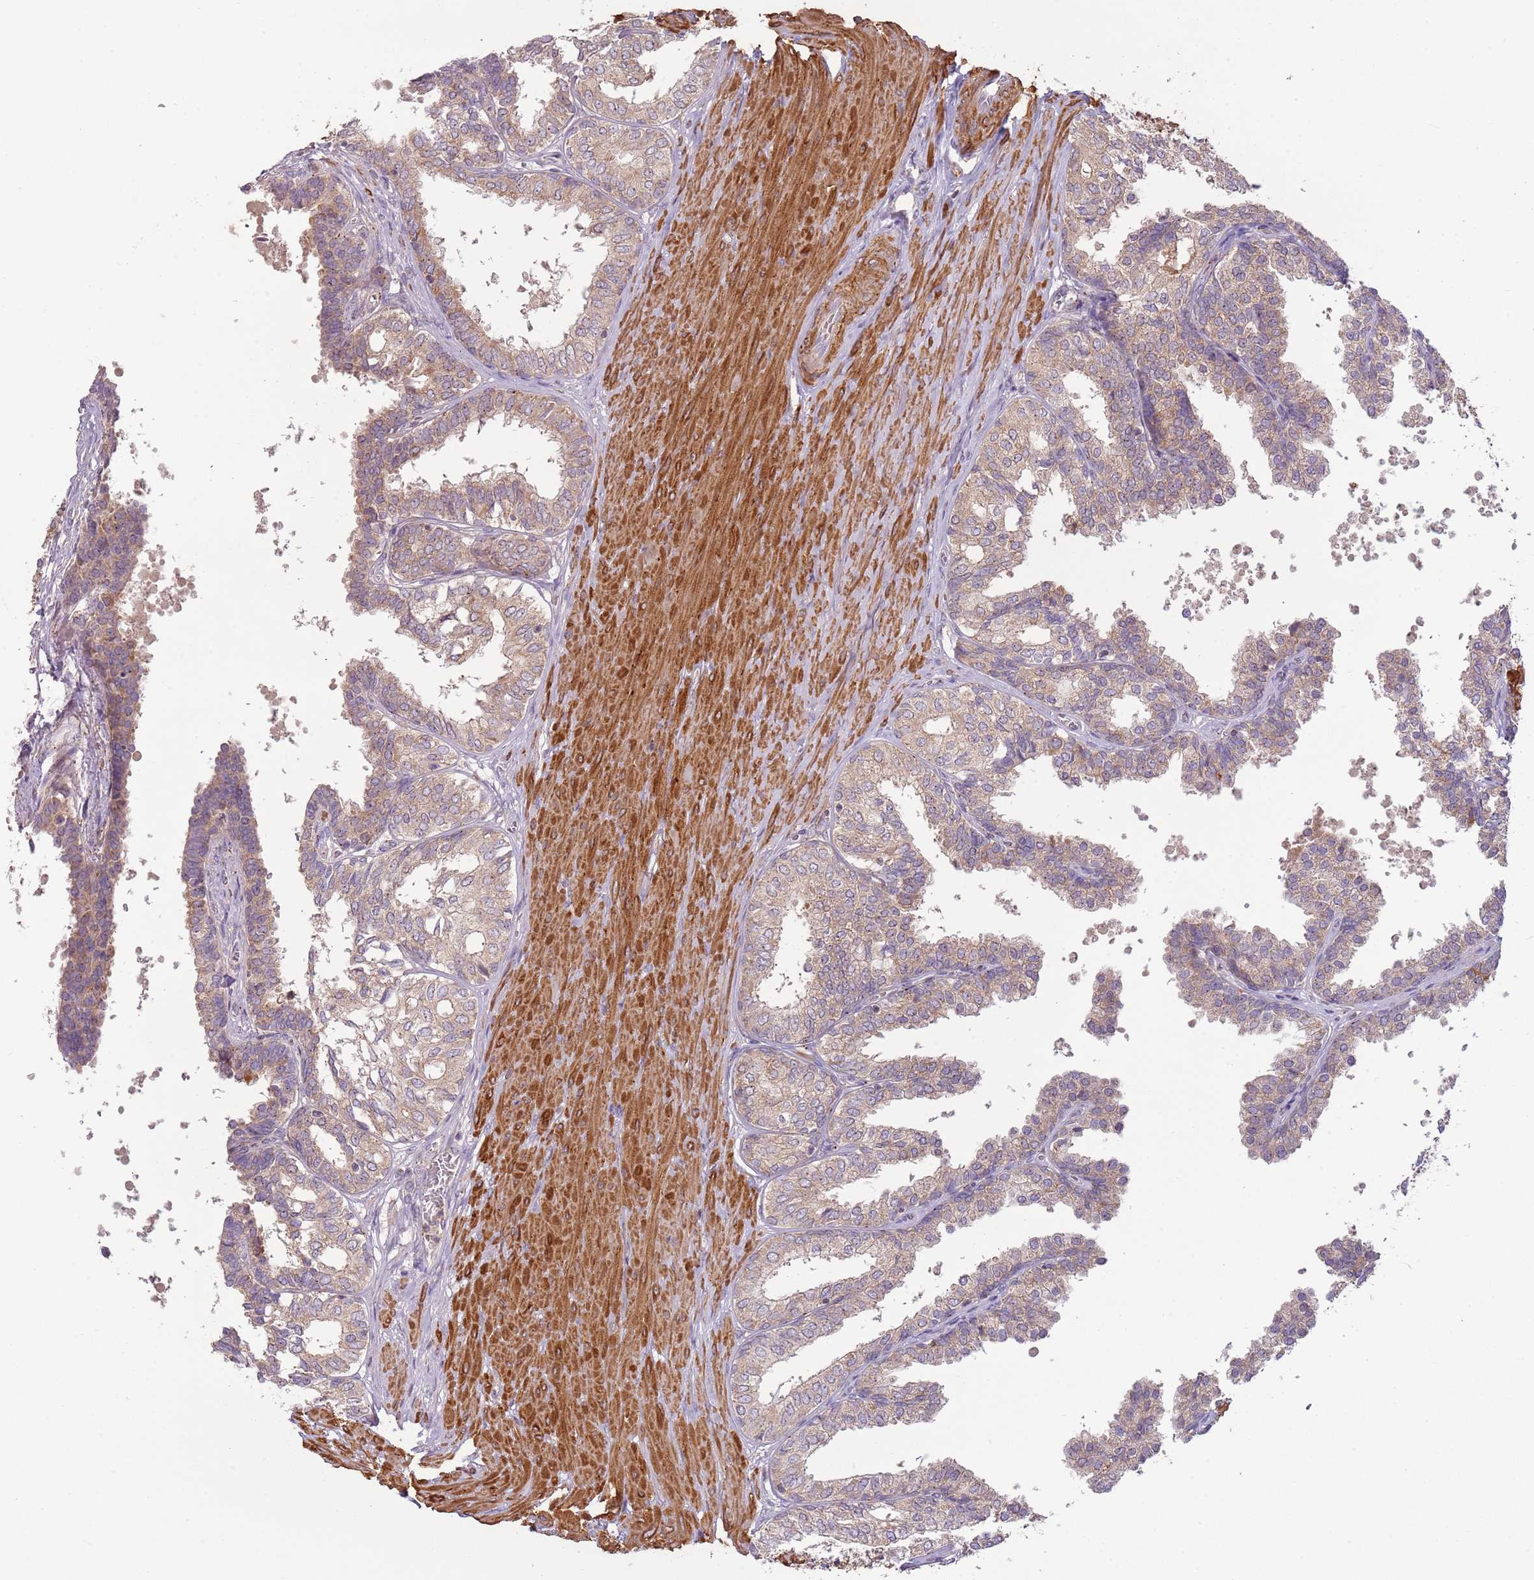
{"staining": {"intensity": "moderate", "quantity": "25%-75%", "location": "cytoplasmic/membranous"}, "tissue": "prostate", "cell_type": "Glandular cells", "image_type": "normal", "snomed": [{"axis": "morphology", "description": "Normal tissue, NOS"}, {"axis": "topography", "description": "Prostate"}], "caption": "Prostate stained with DAB (3,3'-diaminobenzidine) IHC demonstrates medium levels of moderate cytoplasmic/membranous staining in approximately 25%-75% of glandular cells.", "gene": "DTD2", "patient": {"sex": "male", "age": 48}}